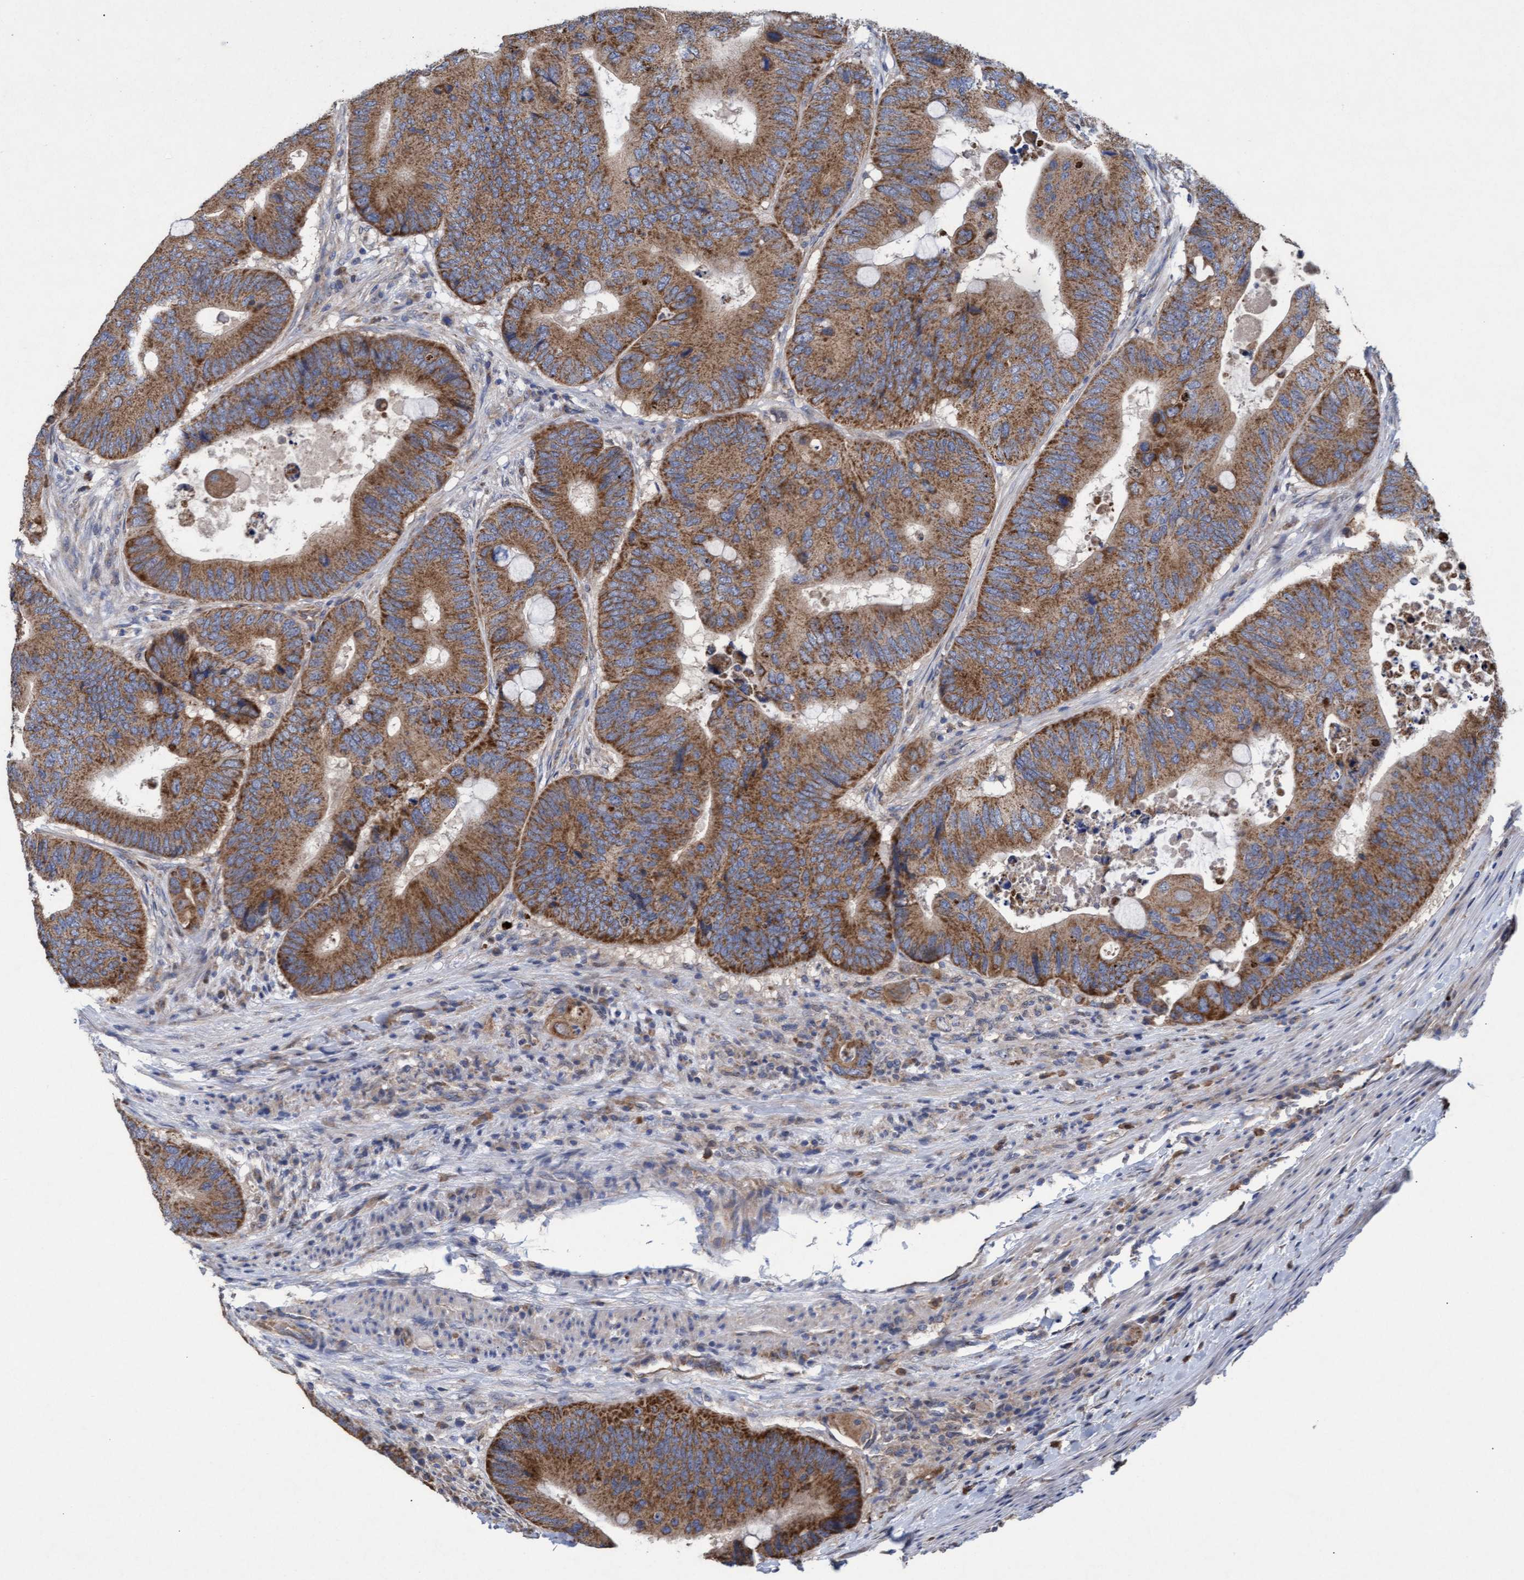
{"staining": {"intensity": "moderate", "quantity": ">75%", "location": "cytoplasmic/membranous"}, "tissue": "colorectal cancer", "cell_type": "Tumor cells", "image_type": "cancer", "snomed": [{"axis": "morphology", "description": "Adenocarcinoma, NOS"}, {"axis": "topography", "description": "Colon"}], "caption": "A photomicrograph of human colorectal adenocarcinoma stained for a protein demonstrates moderate cytoplasmic/membranous brown staining in tumor cells.", "gene": "MRPL38", "patient": {"sex": "male", "age": 71}}